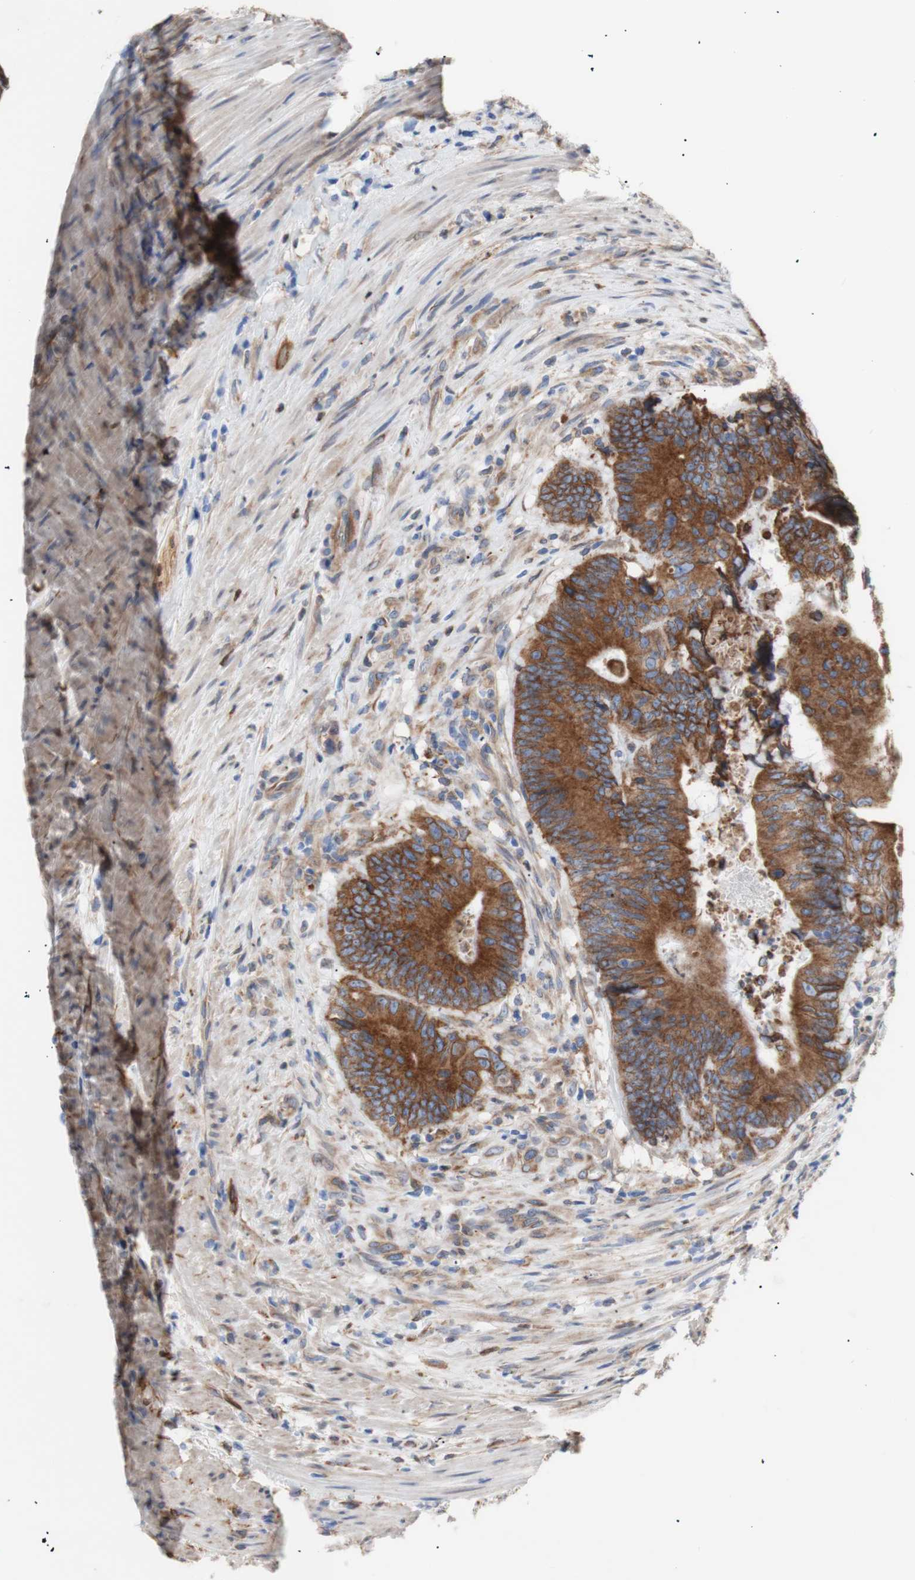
{"staining": {"intensity": "strong", "quantity": ">75%", "location": "cytoplasmic/membranous"}, "tissue": "colorectal cancer", "cell_type": "Tumor cells", "image_type": "cancer", "snomed": [{"axis": "morphology", "description": "Normal tissue, NOS"}, {"axis": "morphology", "description": "Adenocarcinoma, NOS"}, {"axis": "topography", "description": "Colon"}], "caption": "Immunohistochemical staining of human colorectal adenocarcinoma shows high levels of strong cytoplasmic/membranous protein expression in about >75% of tumor cells. (Stains: DAB in brown, nuclei in blue, Microscopy: brightfield microscopy at high magnification).", "gene": "ERLIN1", "patient": {"sex": "male", "age": 56}}